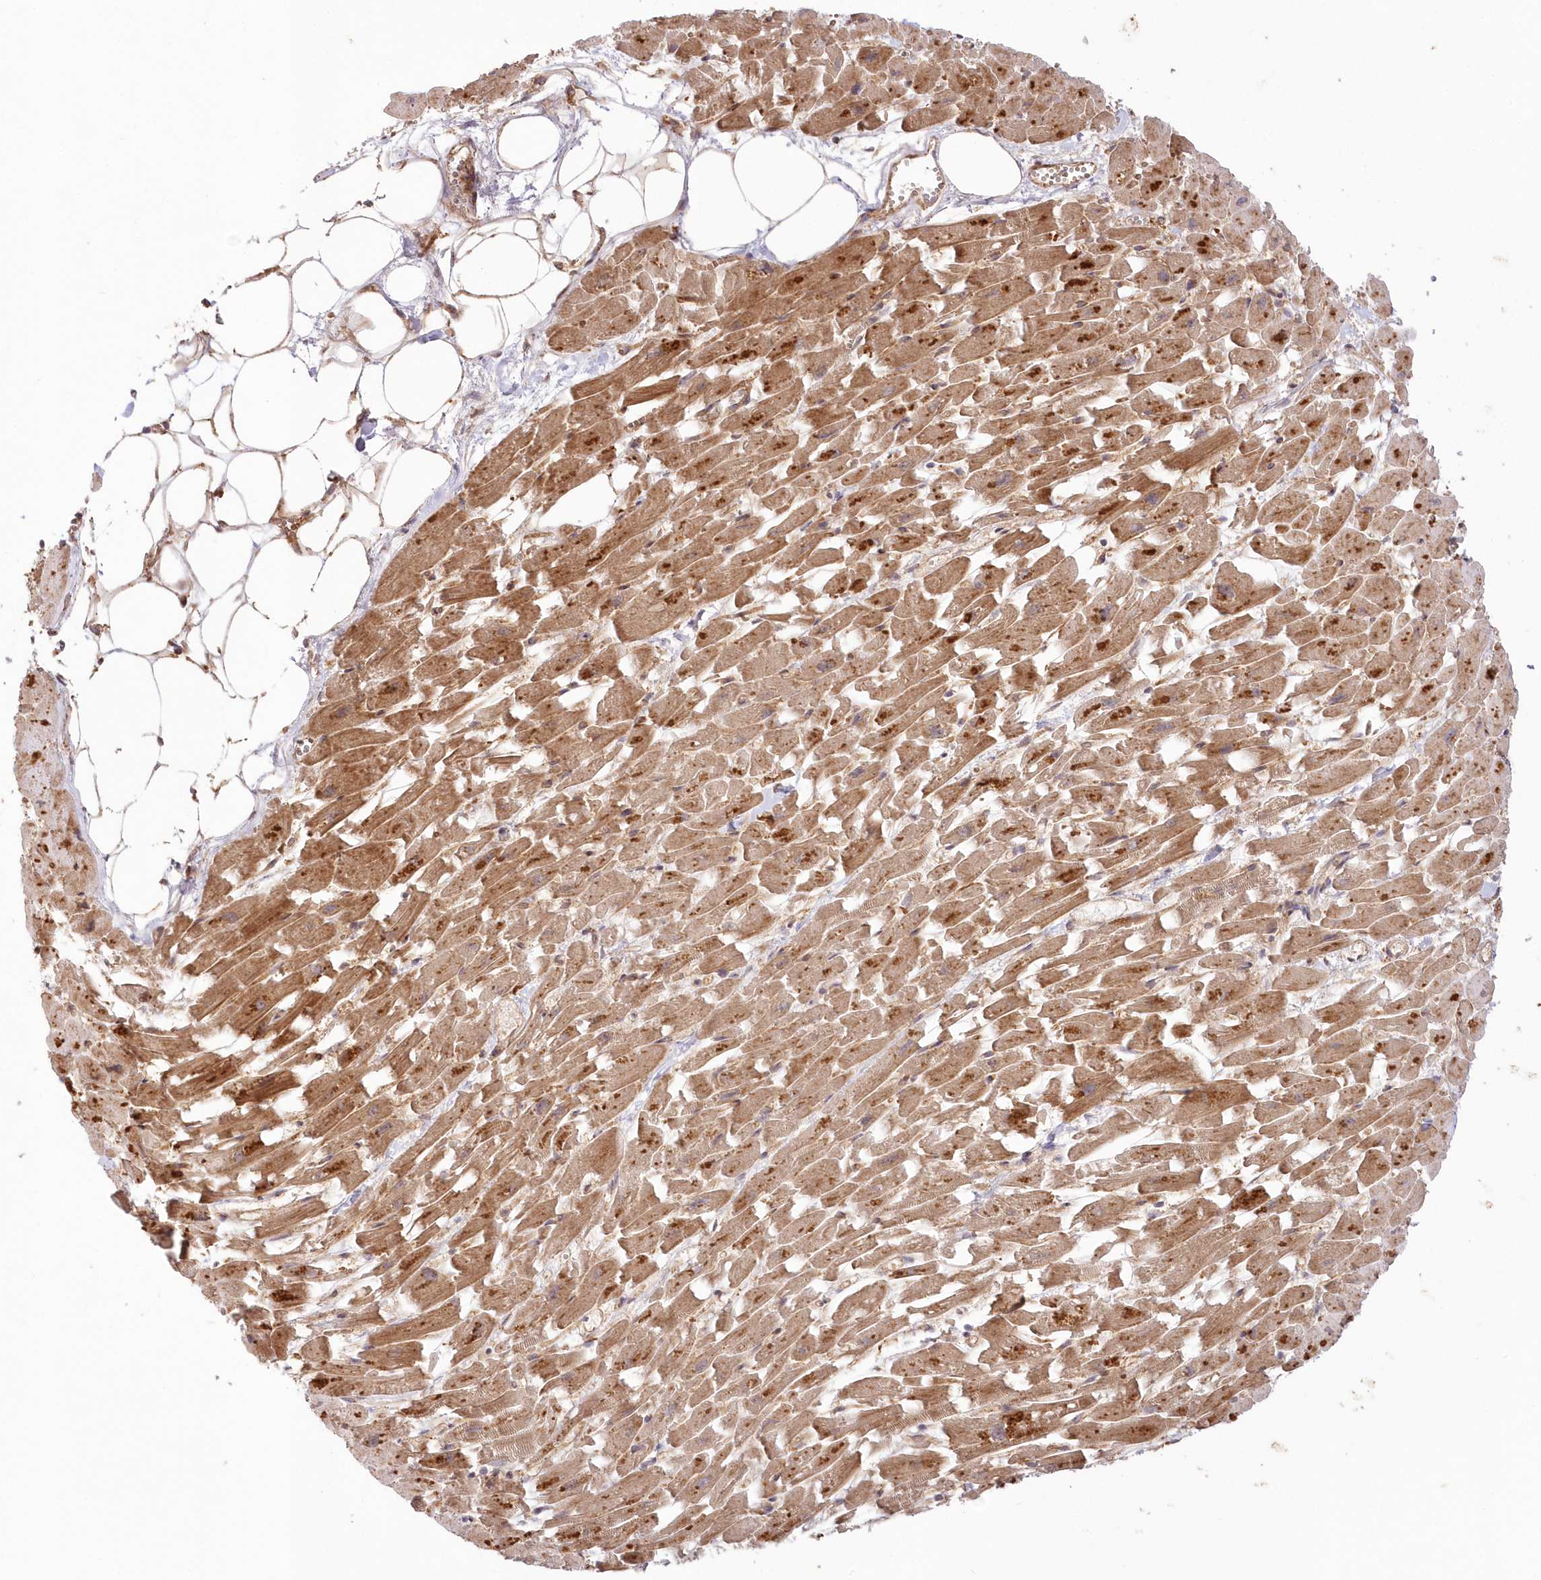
{"staining": {"intensity": "moderate", "quantity": ">75%", "location": "cytoplasmic/membranous"}, "tissue": "heart muscle", "cell_type": "Cardiomyocytes", "image_type": "normal", "snomed": [{"axis": "morphology", "description": "Normal tissue, NOS"}, {"axis": "topography", "description": "Heart"}], "caption": "Heart muscle stained with a protein marker shows moderate staining in cardiomyocytes.", "gene": "UBTD2", "patient": {"sex": "female", "age": 64}}